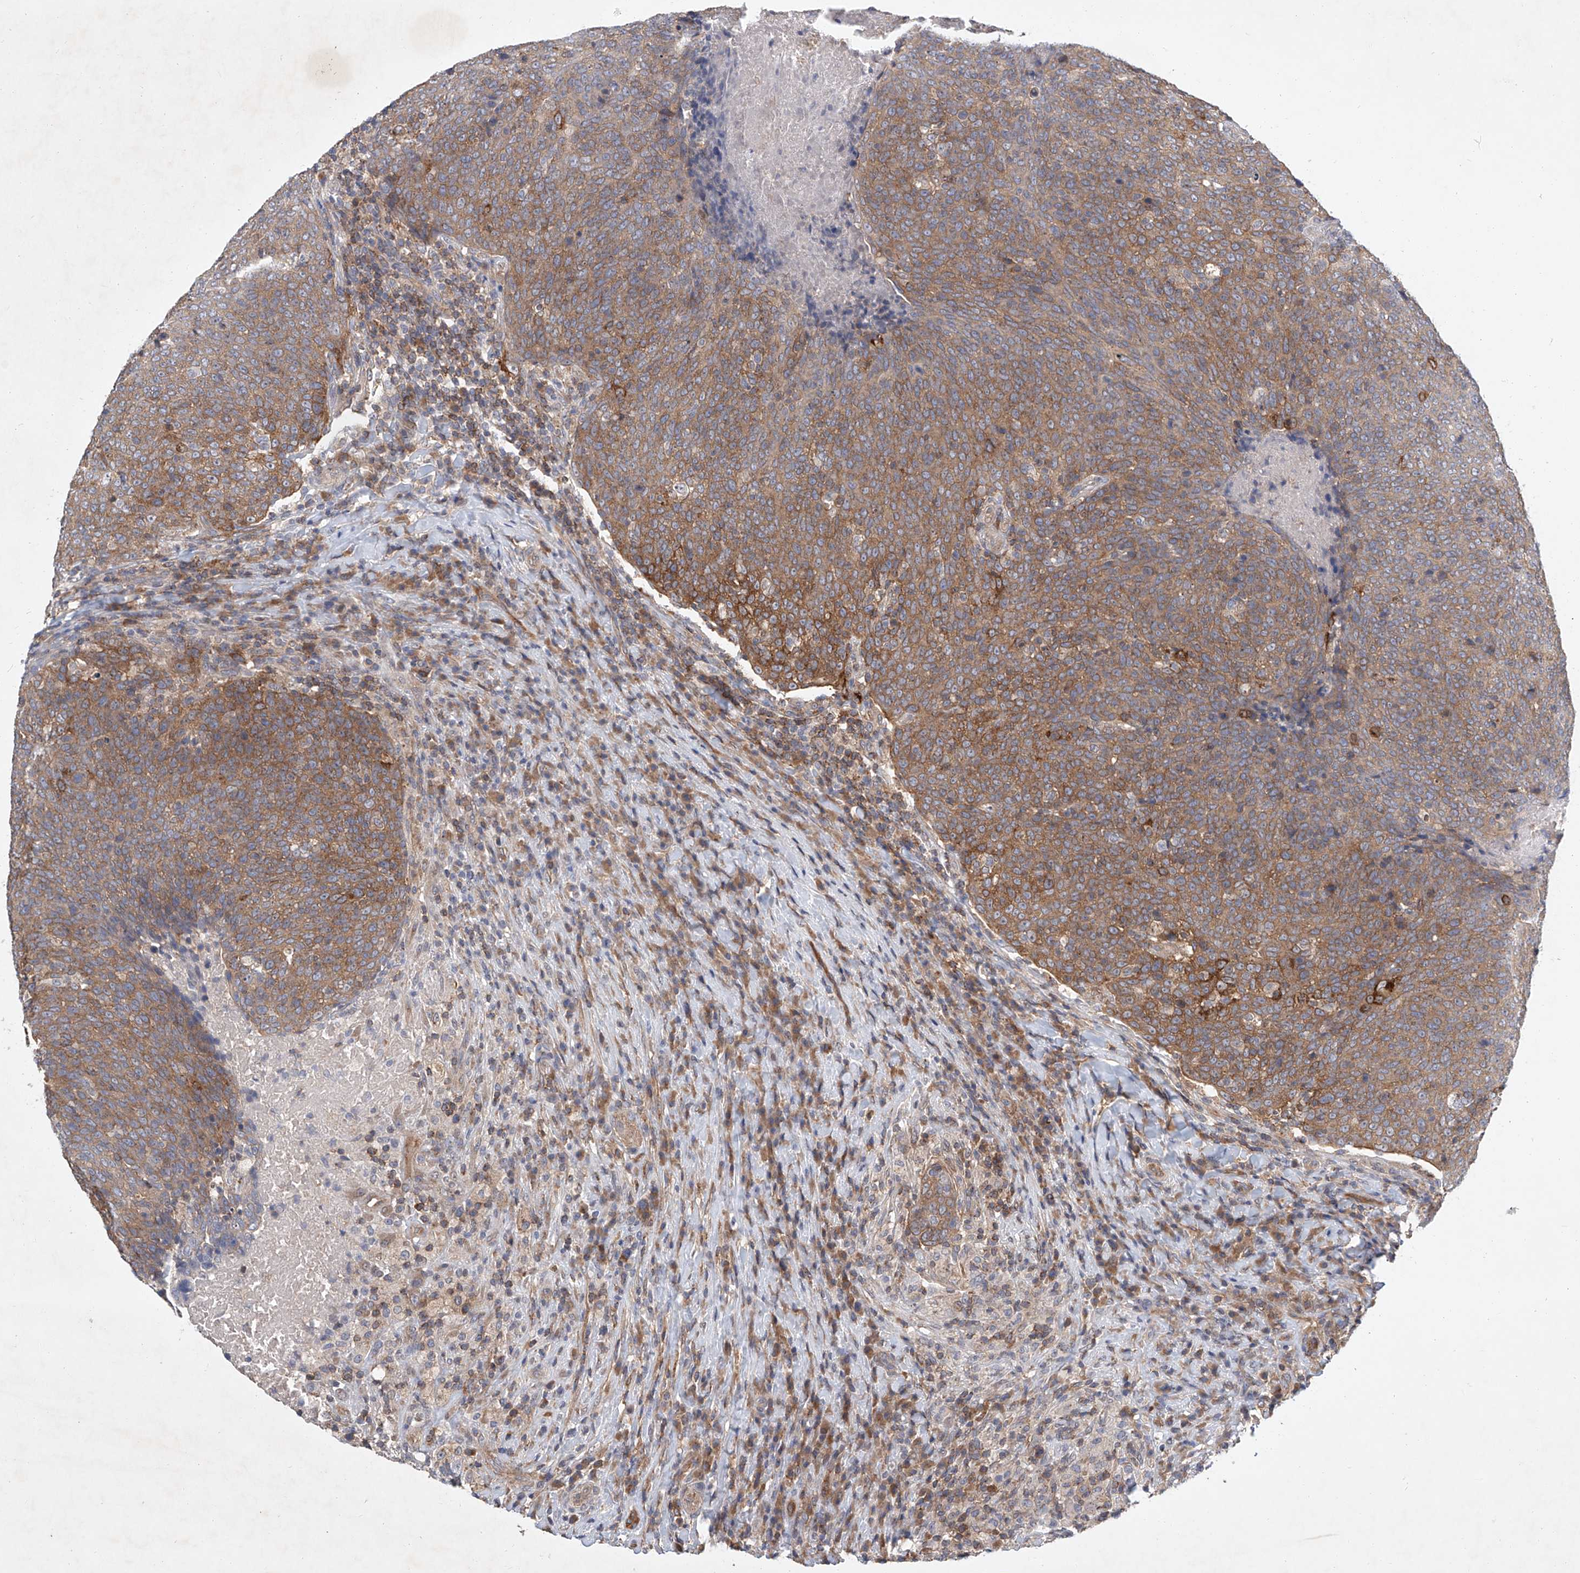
{"staining": {"intensity": "moderate", "quantity": ">75%", "location": "cytoplasmic/membranous"}, "tissue": "head and neck cancer", "cell_type": "Tumor cells", "image_type": "cancer", "snomed": [{"axis": "morphology", "description": "Squamous cell carcinoma, NOS"}, {"axis": "morphology", "description": "Squamous cell carcinoma, metastatic, NOS"}, {"axis": "topography", "description": "Lymph node"}, {"axis": "topography", "description": "Head-Neck"}], "caption": "The photomicrograph displays staining of head and neck cancer, revealing moderate cytoplasmic/membranous protein positivity (brown color) within tumor cells. The staining was performed using DAB to visualize the protein expression in brown, while the nuclei were stained in blue with hematoxylin (Magnification: 20x).", "gene": "CARMIL1", "patient": {"sex": "male", "age": 62}}